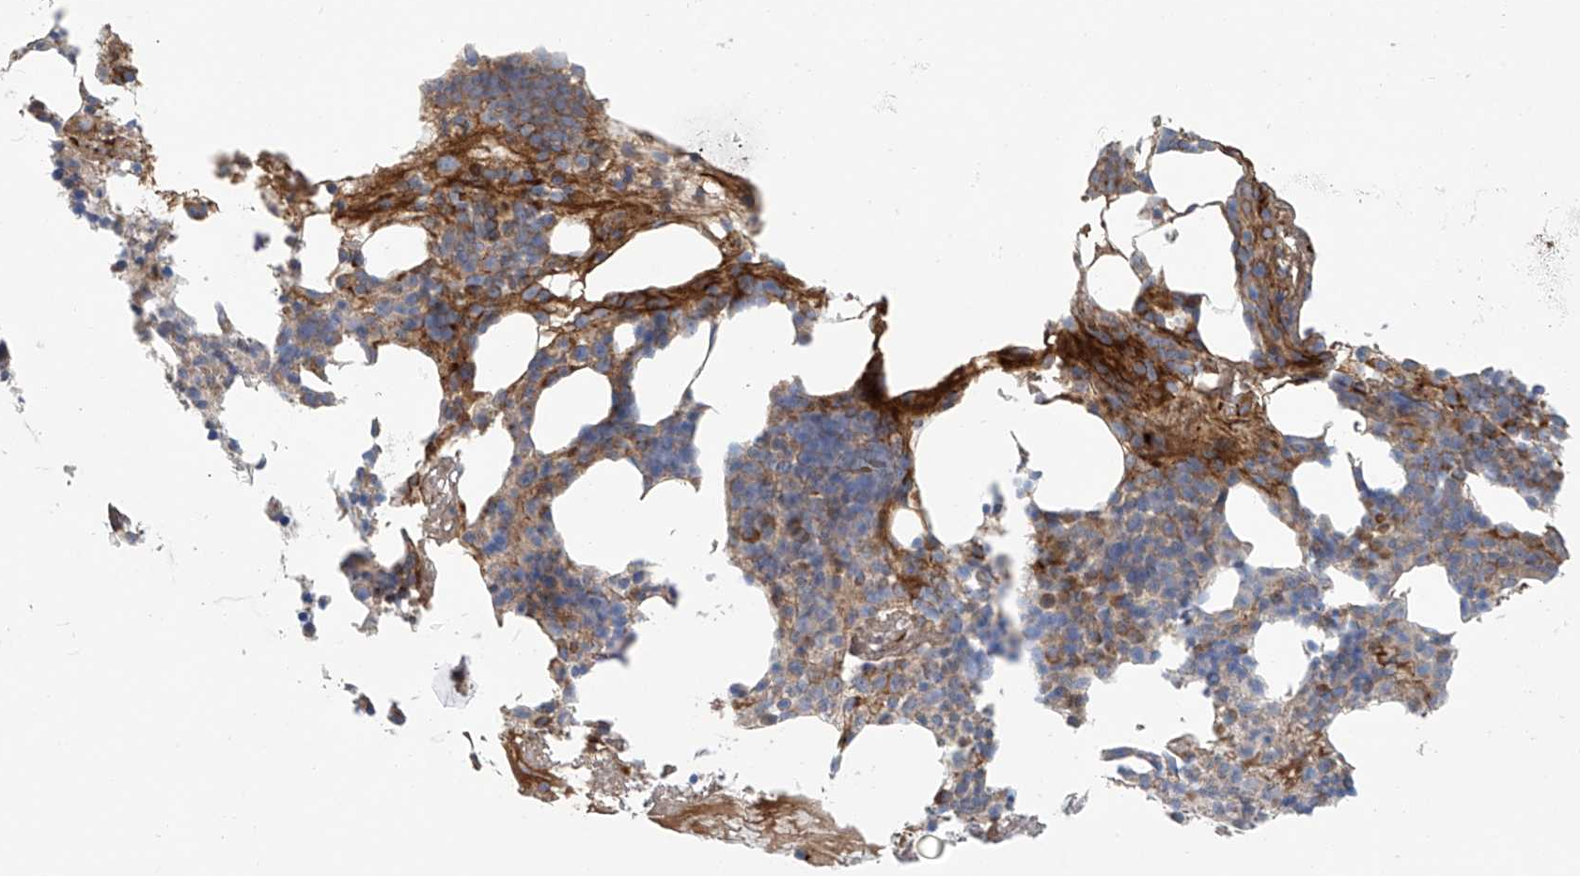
{"staining": {"intensity": "moderate", "quantity": "25%-75%", "location": "cytoplasmic/membranous"}, "tissue": "bone marrow", "cell_type": "Hematopoietic cells", "image_type": "normal", "snomed": [{"axis": "morphology", "description": "Normal tissue, NOS"}, {"axis": "morphology", "description": "Inflammation, NOS"}, {"axis": "topography", "description": "Bone marrow"}], "caption": "A micrograph of human bone marrow stained for a protein displays moderate cytoplasmic/membranous brown staining in hematopoietic cells.", "gene": "LZTS3", "patient": {"sex": "female", "age": 77}}